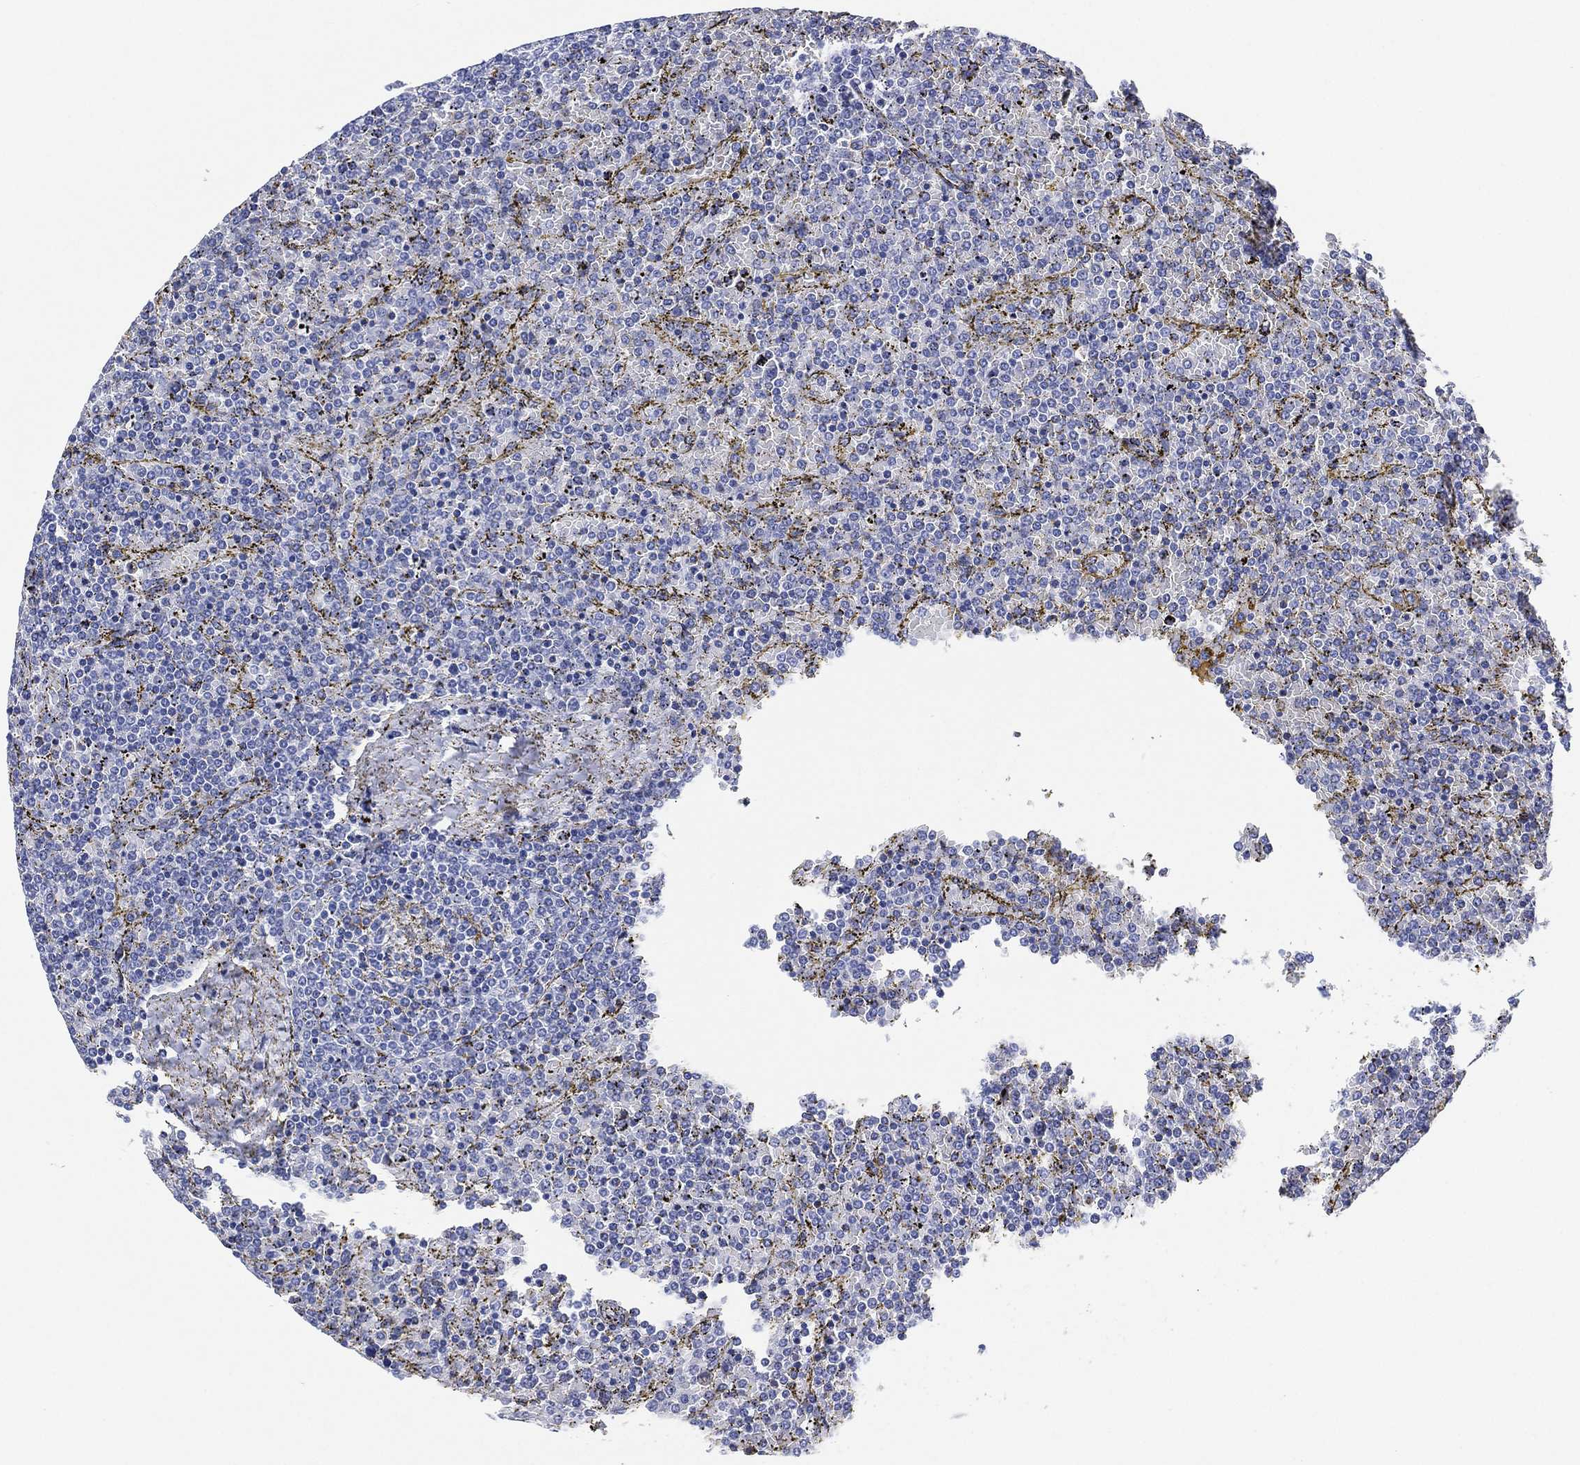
{"staining": {"intensity": "negative", "quantity": "none", "location": "none"}, "tissue": "lymphoma", "cell_type": "Tumor cells", "image_type": "cancer", "snomed": [{"axis": "morphology", "description": "Malignant lymphoma, non-Hodgkin's type, Low grade"}, {"axis": "topography", "description": "Spleen"}], "caption": "High power microscopy photomicrograph of an immunohistochemistry (IHC) photomicrograph of low-grade malignant lymphoma, non-Hodgkin's type, revealing no significant positivity in tumor cells.", "gene": "SLC9C2", "patient": {"sex": "female", "age": 77}}